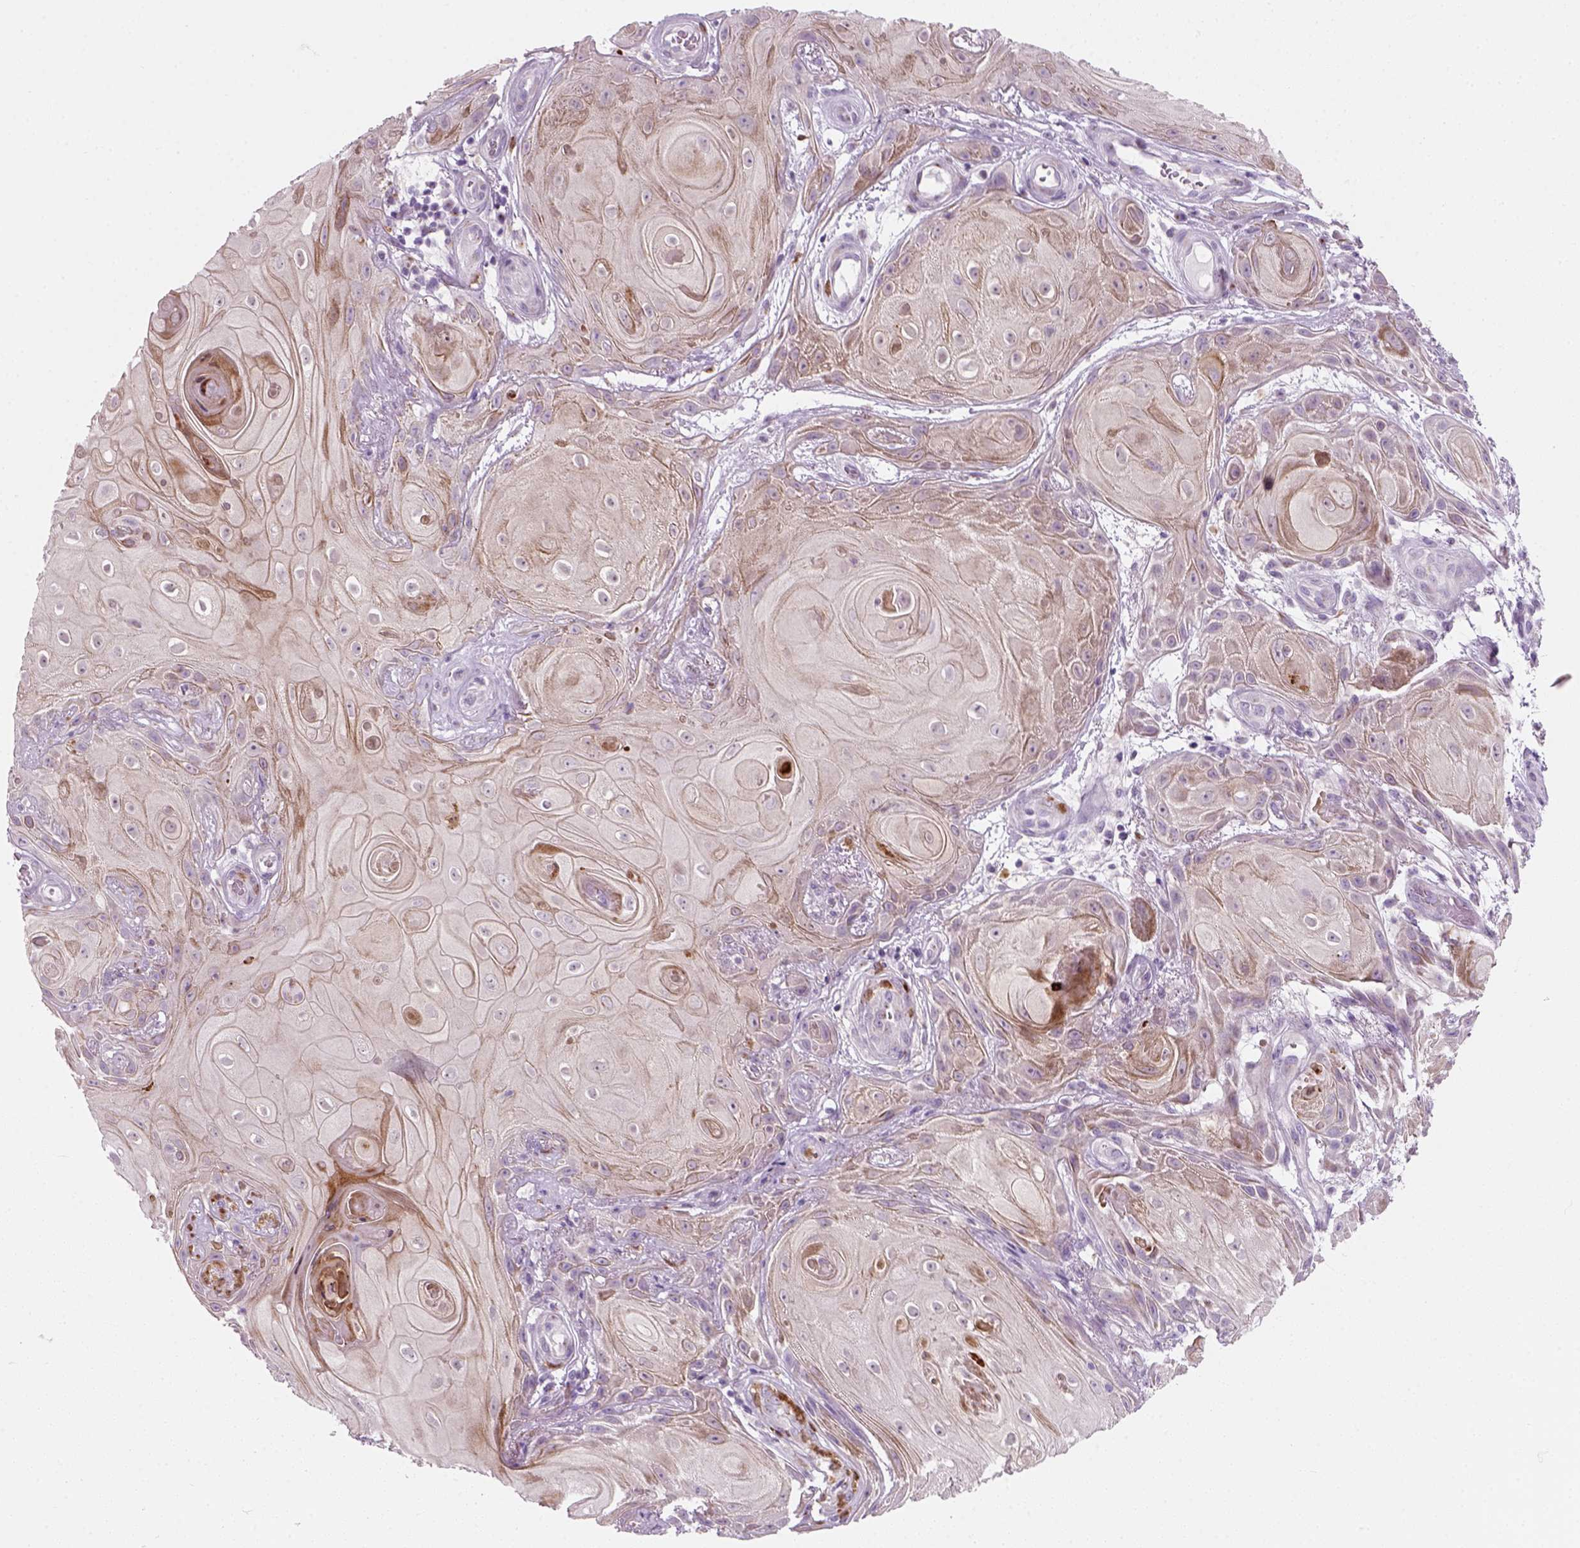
{"staining": {"intensity": "negative", "quantity": "none", "location": "none"}, "tissue": "skin cancer", "cell_type": "Tumor cells", "image_type": "cancer", "snomed": [{"axis": "morphology", "description": "Squamous cell carcinoma, NOS"}, {"axis": "topography", "description": "Skin"}], "caption": "Immunohistochemical staining of skin squamous cell carcinoma displays no significant staining in tumor cells.", "gene": "IL4", "patient": {"sex": "male", "age": 62}}